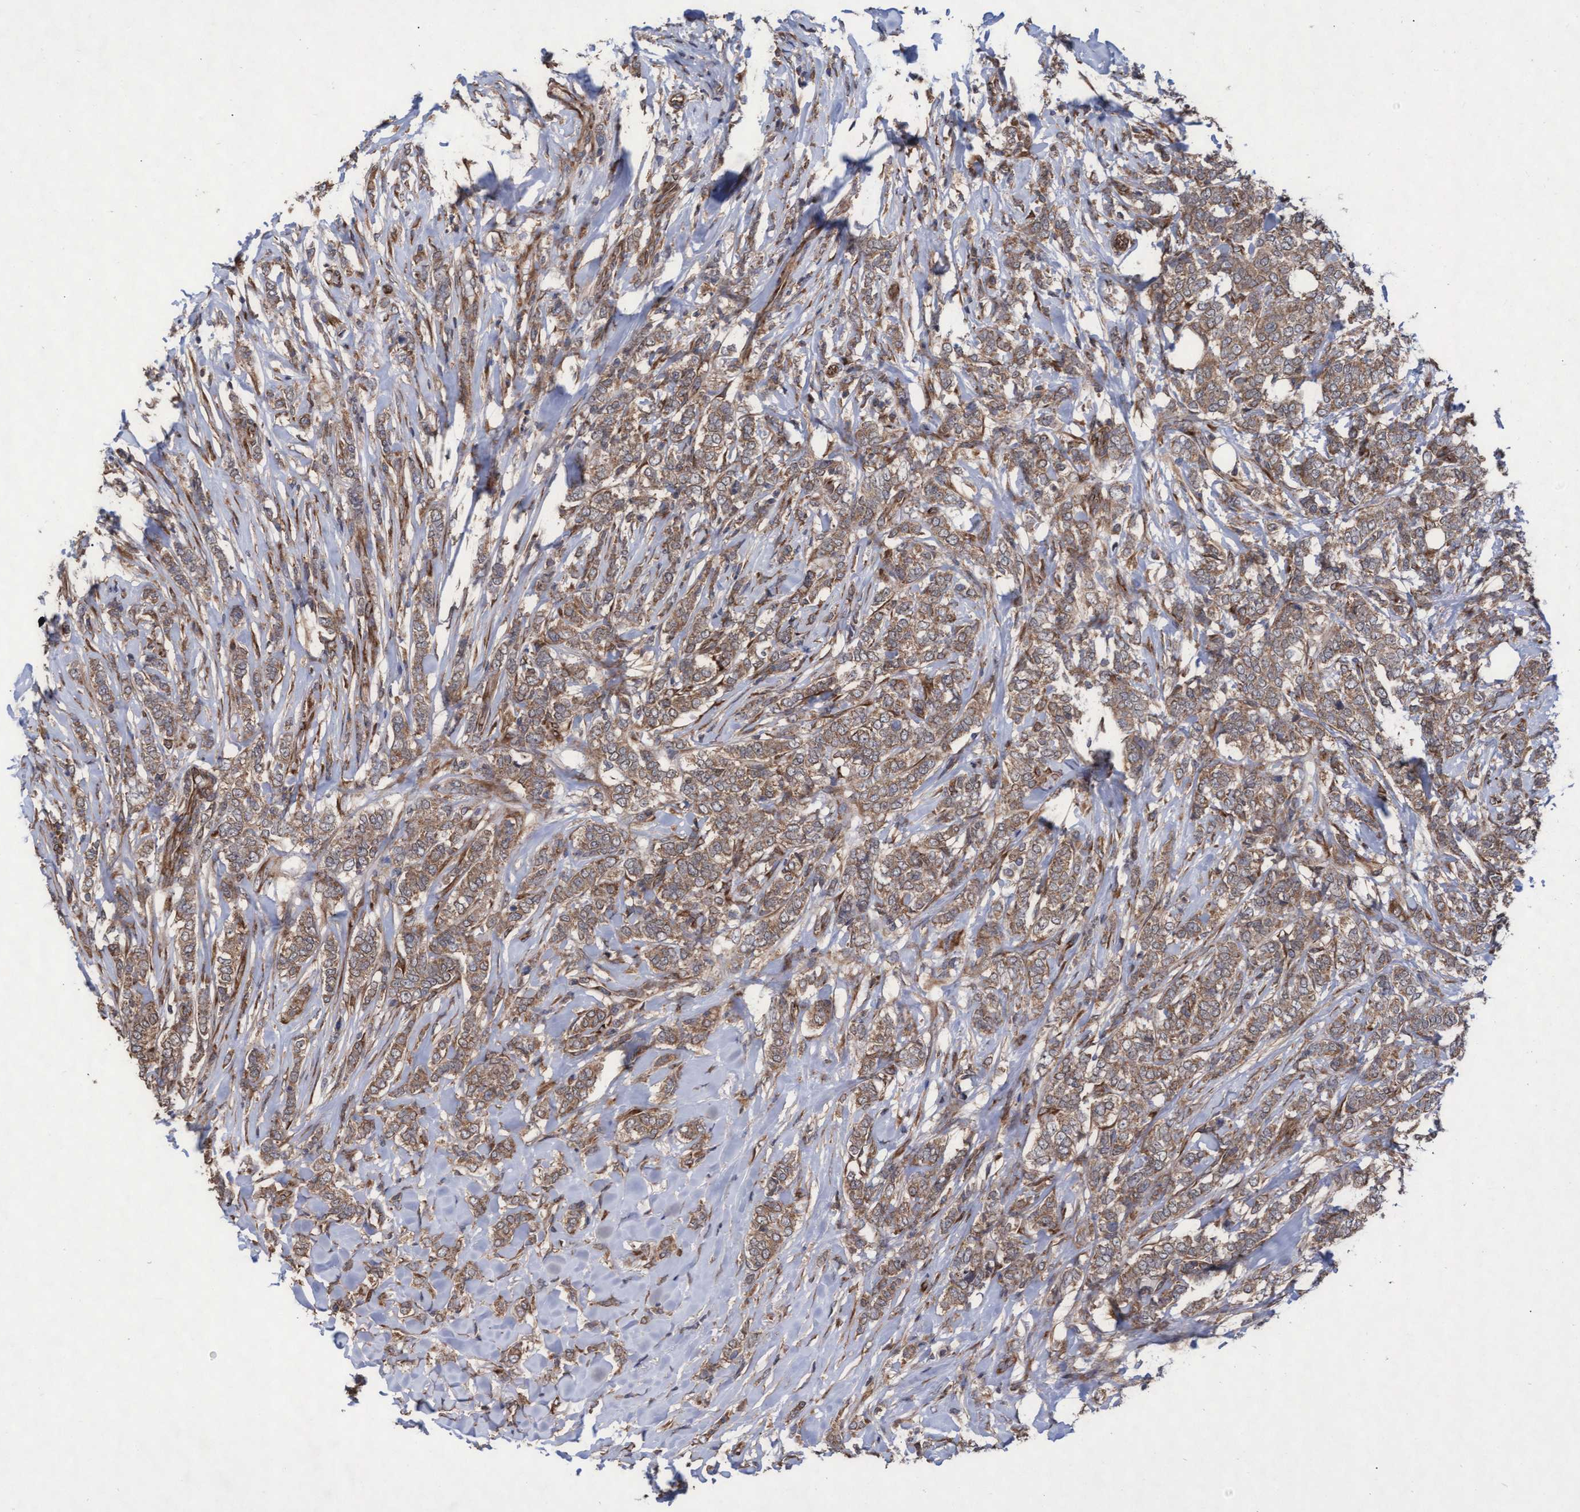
{"staining": {"intensity": "moderate", "quantity": ">75%", "location": "cytoplasmic/membranous"}, "tissue": "breast cancer", "cell_type": "Tumor cells", "image_type": "cancer", "snomed": [{"axis": "morphology", "description": "Lobular carcinoma"}, {"axis": "topography", "description": "Skin"}, {"axis": "topography", "description": "Breast"}], "caption": "Breast lobular carcinoma stained with a brown dye displays moderate cytoplasmic/membranous positive expression in about >75% of tumor cells.", "gene": "ABCF2", "patient": {"sex": "female", "age": 46}}